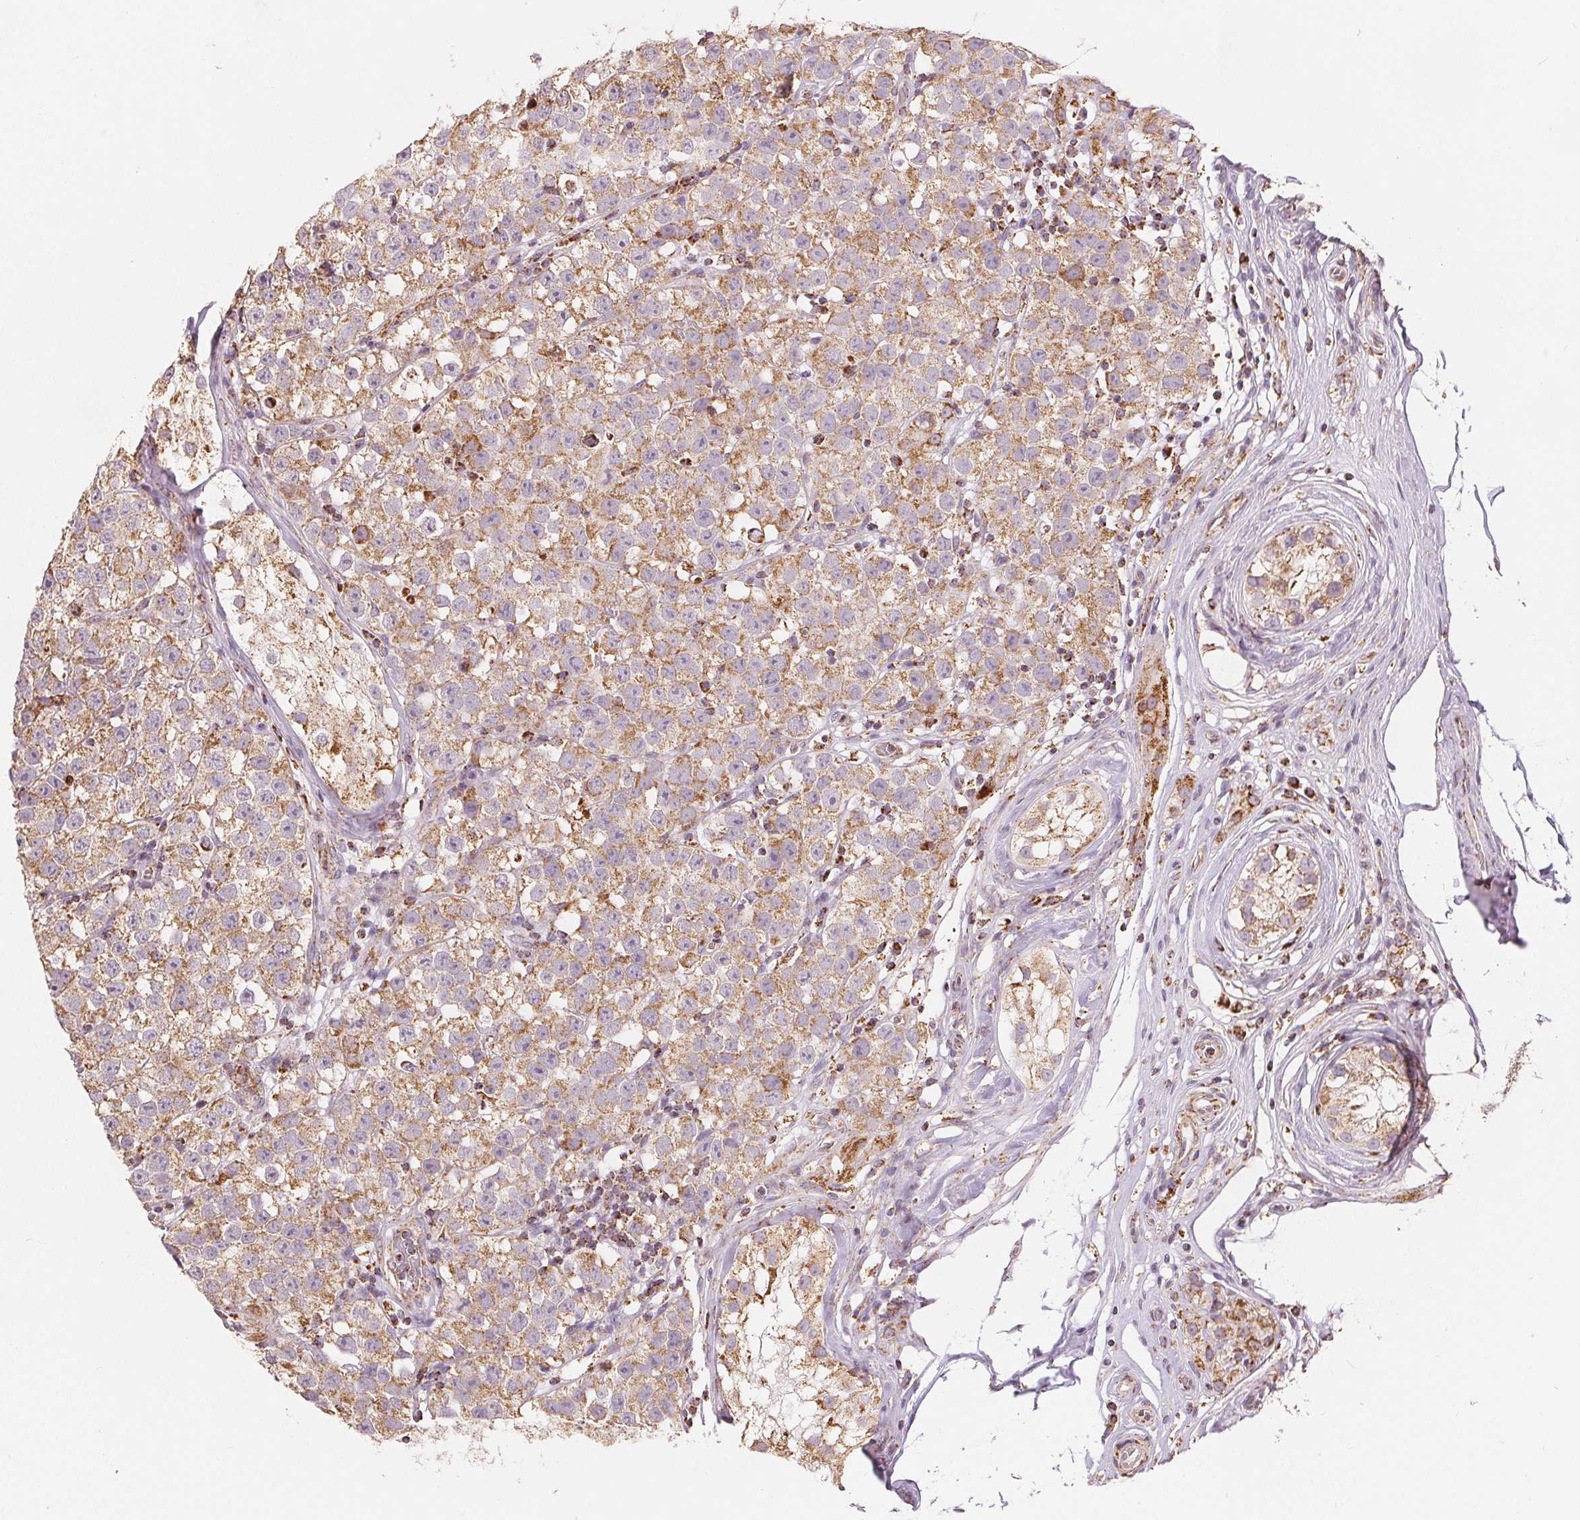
{"staining": {"intensity": "moderate", "quantity": ">75%", "location": "cytoplasmic/membranous"}, "tissue": "testis cancer", "cell_type": "Tumor cells", "image_type": "cancer", "snomed": [{"axis": "morphology", "description": "Seminoma, NOS"}, {"axis": "topography", "description": "Testis"}], "caption": "A medium amount of moderate cytoplasmic/membranous staining is seen in about >75% of tumor cells in testis seminoma tissue.", "gene": "SDHB", "patient": {"sex": "male", "age": 34}}